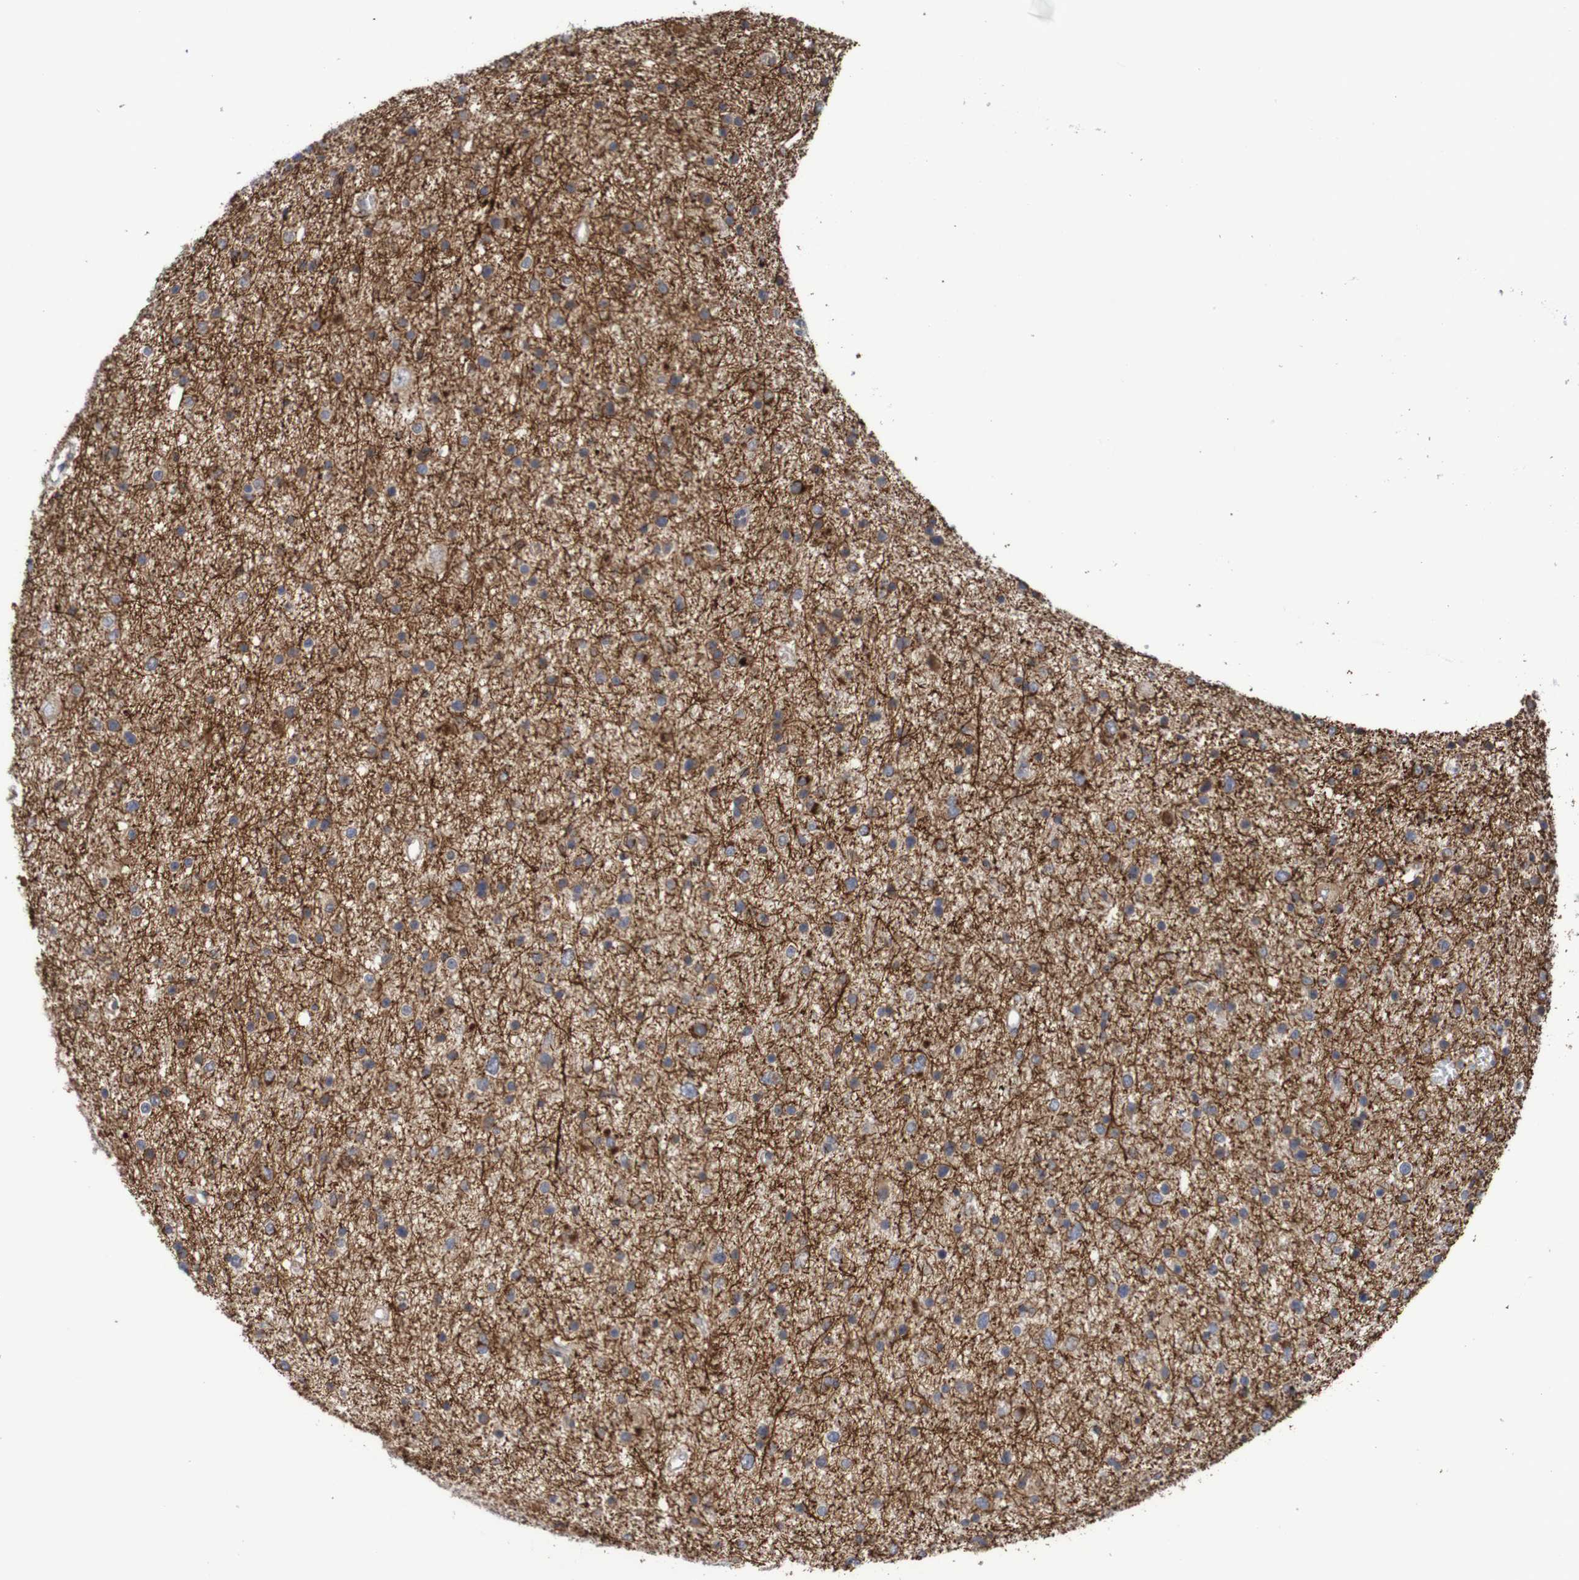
{"staining": {"intensity": "negative", "quantity": "none", "location": "none"}, "tissue": "glioma", "cell_type": "Tumor cells", "image_type": "cancer", "snomed": [{"axis": "morphology", "description": "Glioma, malignant, Low grade"}, {"axis": "topography", "description": "Brain"}], "caption": "Histopathology image shows no protein positivity in tumor cells of glioma tissue. (Stains: DAB IHC with hematoxylin counter stain, Microscopy: brightfield microscopy at high magnification).", "gene": "DVL1", "patient": {"sex": "female", "age": 37}}